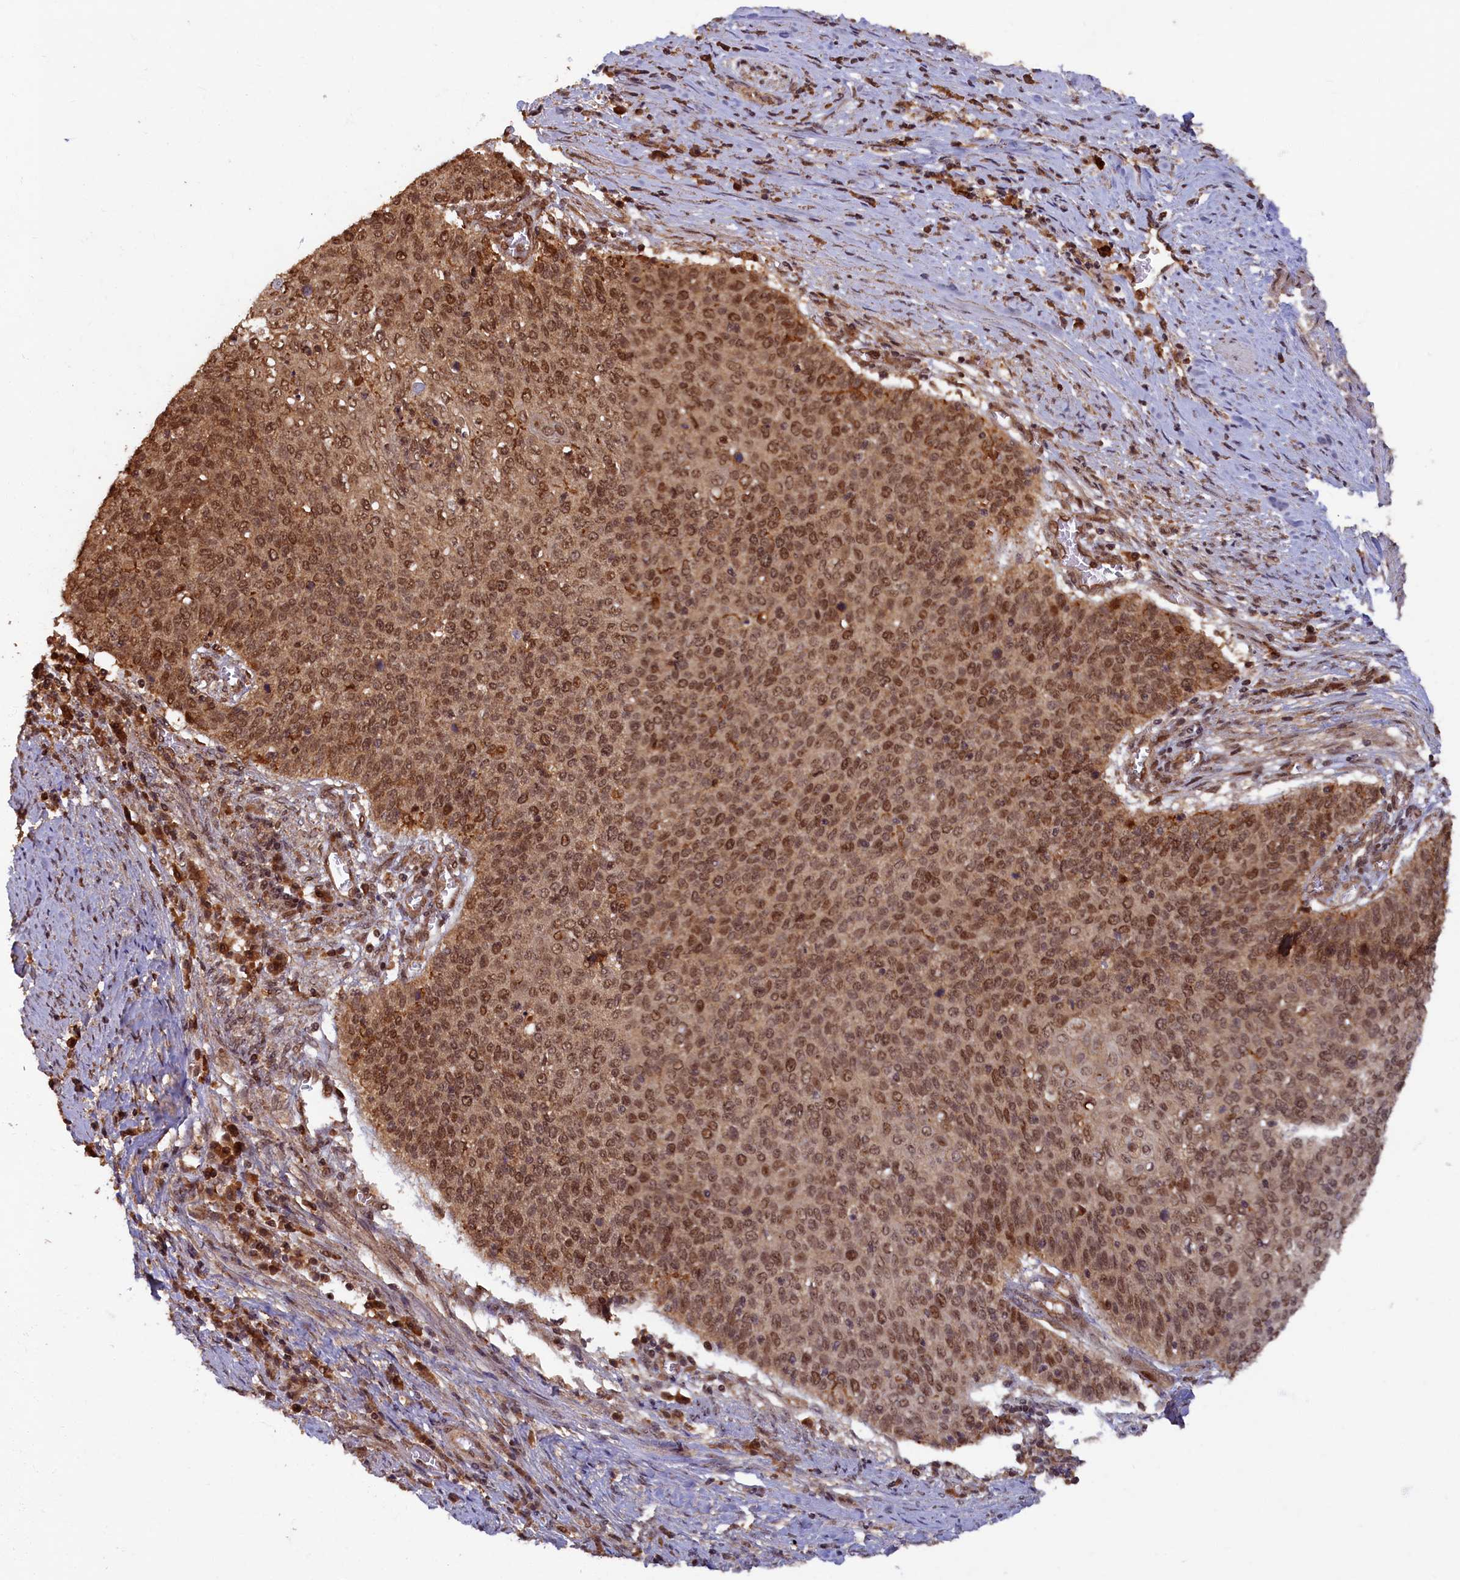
{"staining": {"intensity": "moderate", "quantity": ">75%", "location": "nuclear"}, "tissue": "cervical cancer", "cell_type": "Tumor cells", "image_type": "cancer", "snomed": [{"axis": "morphology", "description": "Squamous cell carcinoma, NOS"}, {"axis": "topography", "description": "Cervix"}], "caption": "A photomicrograph of cervical cancer stained for a protein reveals moderate nuclear brown staining in tumor cells. (DAB = brown stain, brightfield microscopy at high magnification).", "gene": "BRCA1", "patient": {"sex": "female", "age": 39}}